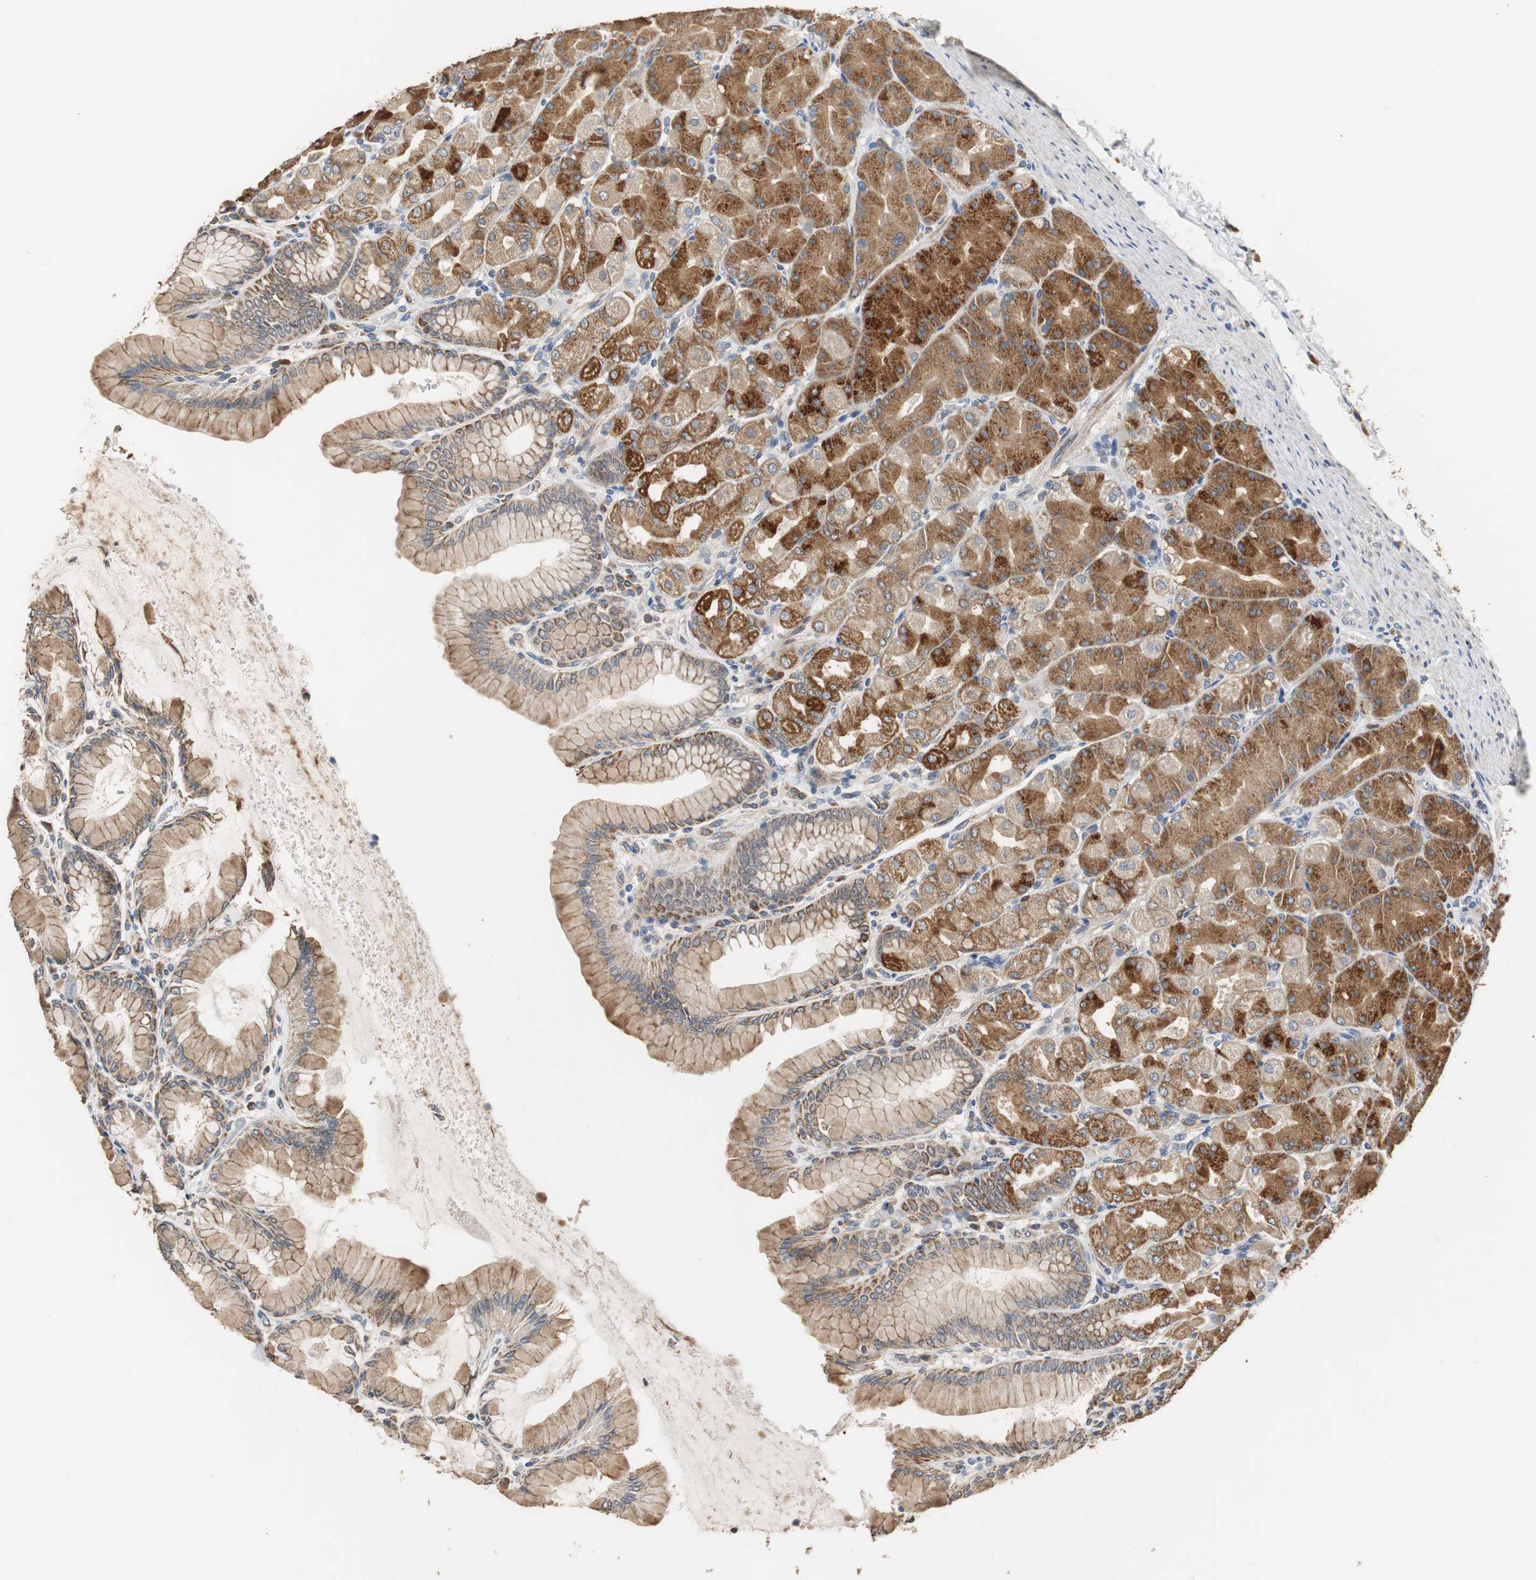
{"staining": {"intensity": "strong", "quantity": "25%-75%", "location": "cytoplasmic/membranous"}, "tissue": "stomach", "cell_type": "Glandular cells", "image_type": "normal", "snomed": [{"axis": "morphology", "description": "Normal tissue, NOS"}, {"axis": "topography", "description": "Stomach, upper"}], "caption": "IHC of benign stomach exhibits high levels of strong cytoplasmic/membranous staining in approximately 25%-75% of glandular cells.", "gene": "HMGCL", "patient": {"sex": "female", "age": 56}}